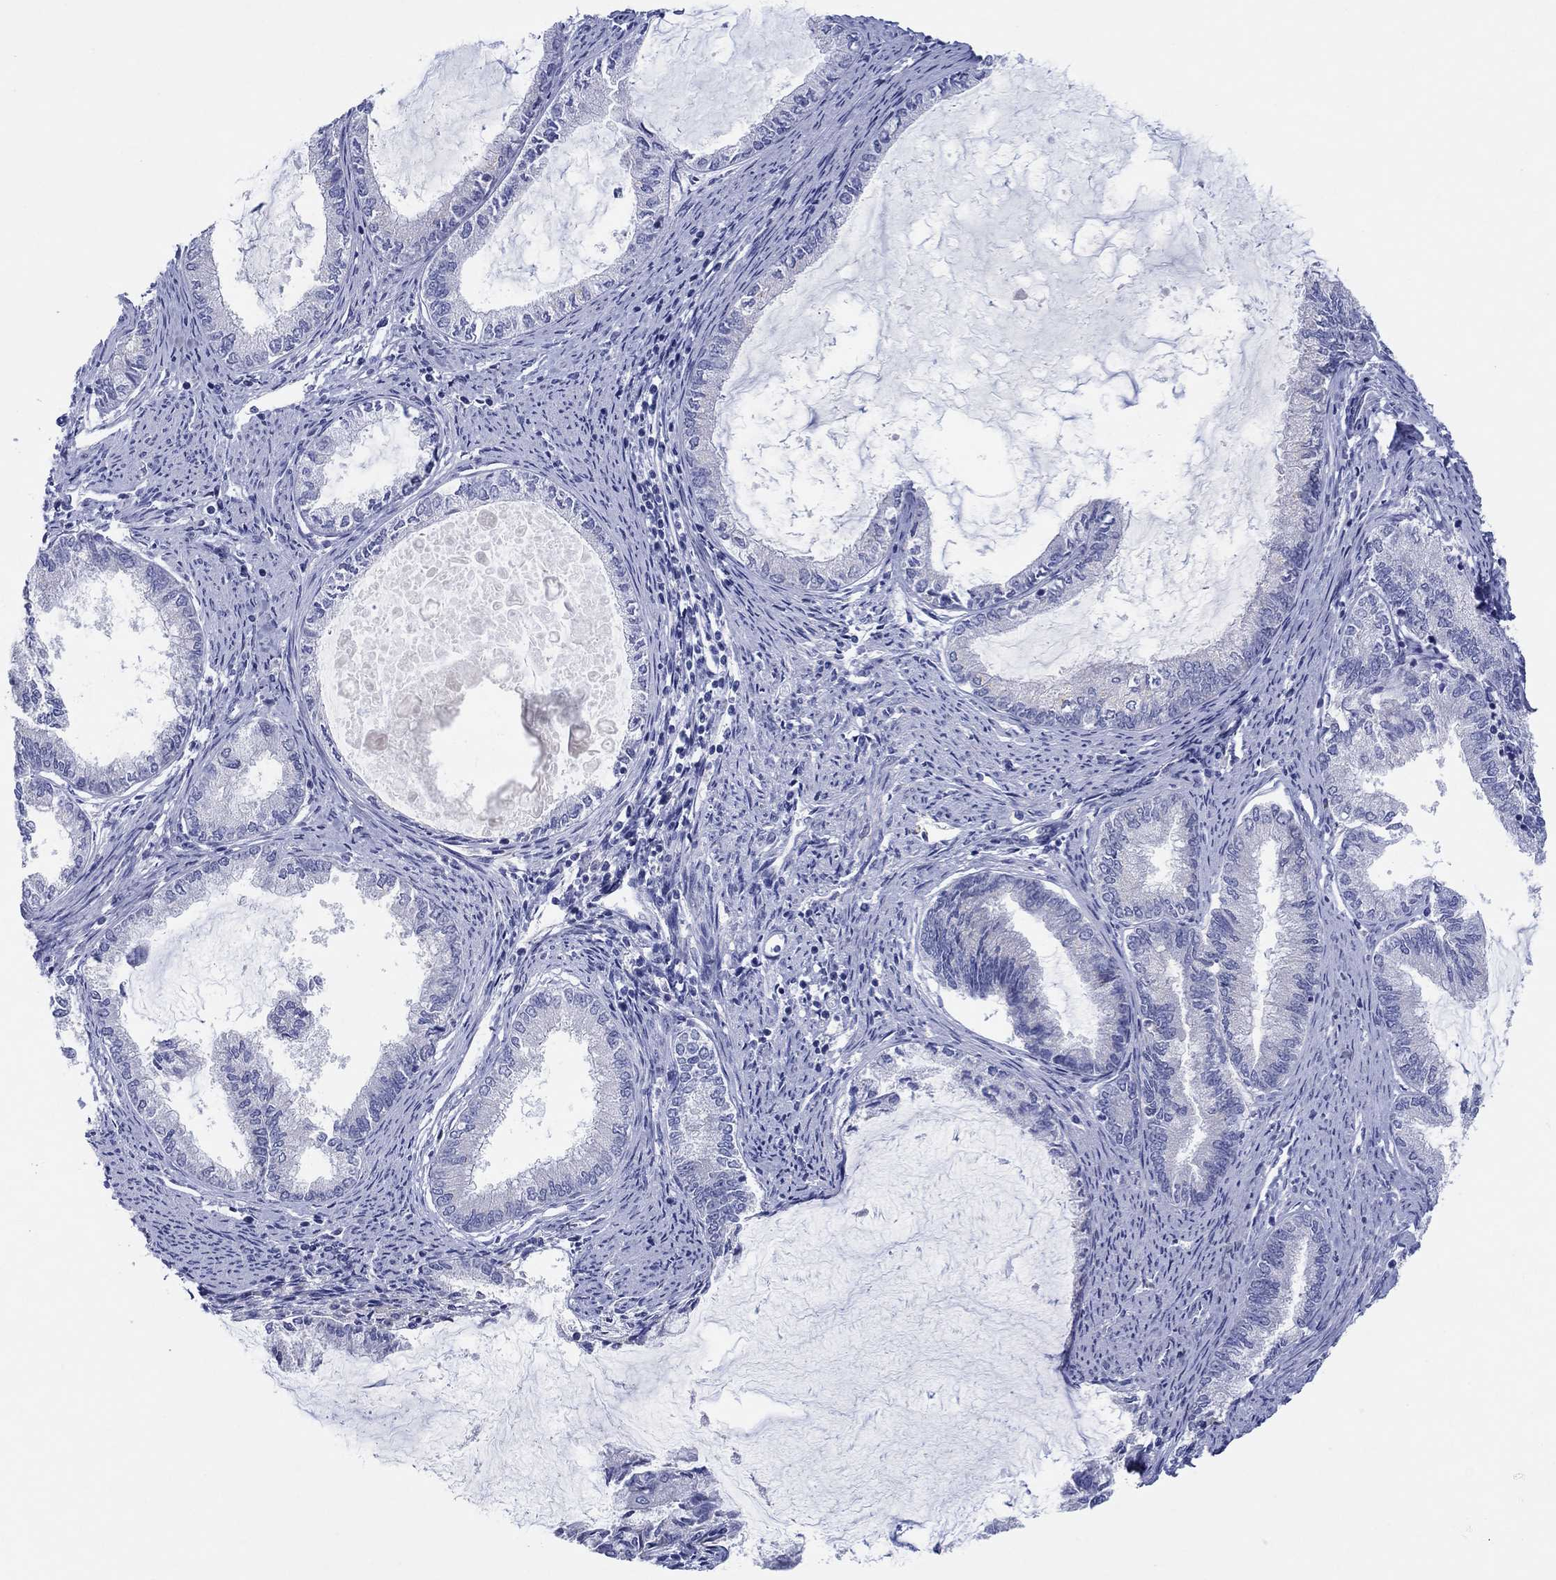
{"staining": {"intensity": "negative", "quantity": "none", "location": "none"}, "tissue": "endometrial cancer", "cell_type": "Tumor cells", "image_type": "cancer", "snomed": [{"axis": "morphology", "description": "Adenocarcinoma, NOS"}, {"axis": "topography", "description": "Endometrium"}], "caption": "DAB immunohistochemical staining of endometrial cancer (adenocarcinoma) shows no significant staining in tumor cells.", "gene": "HDC", "patient": {"sex": "female", "age": 86}}